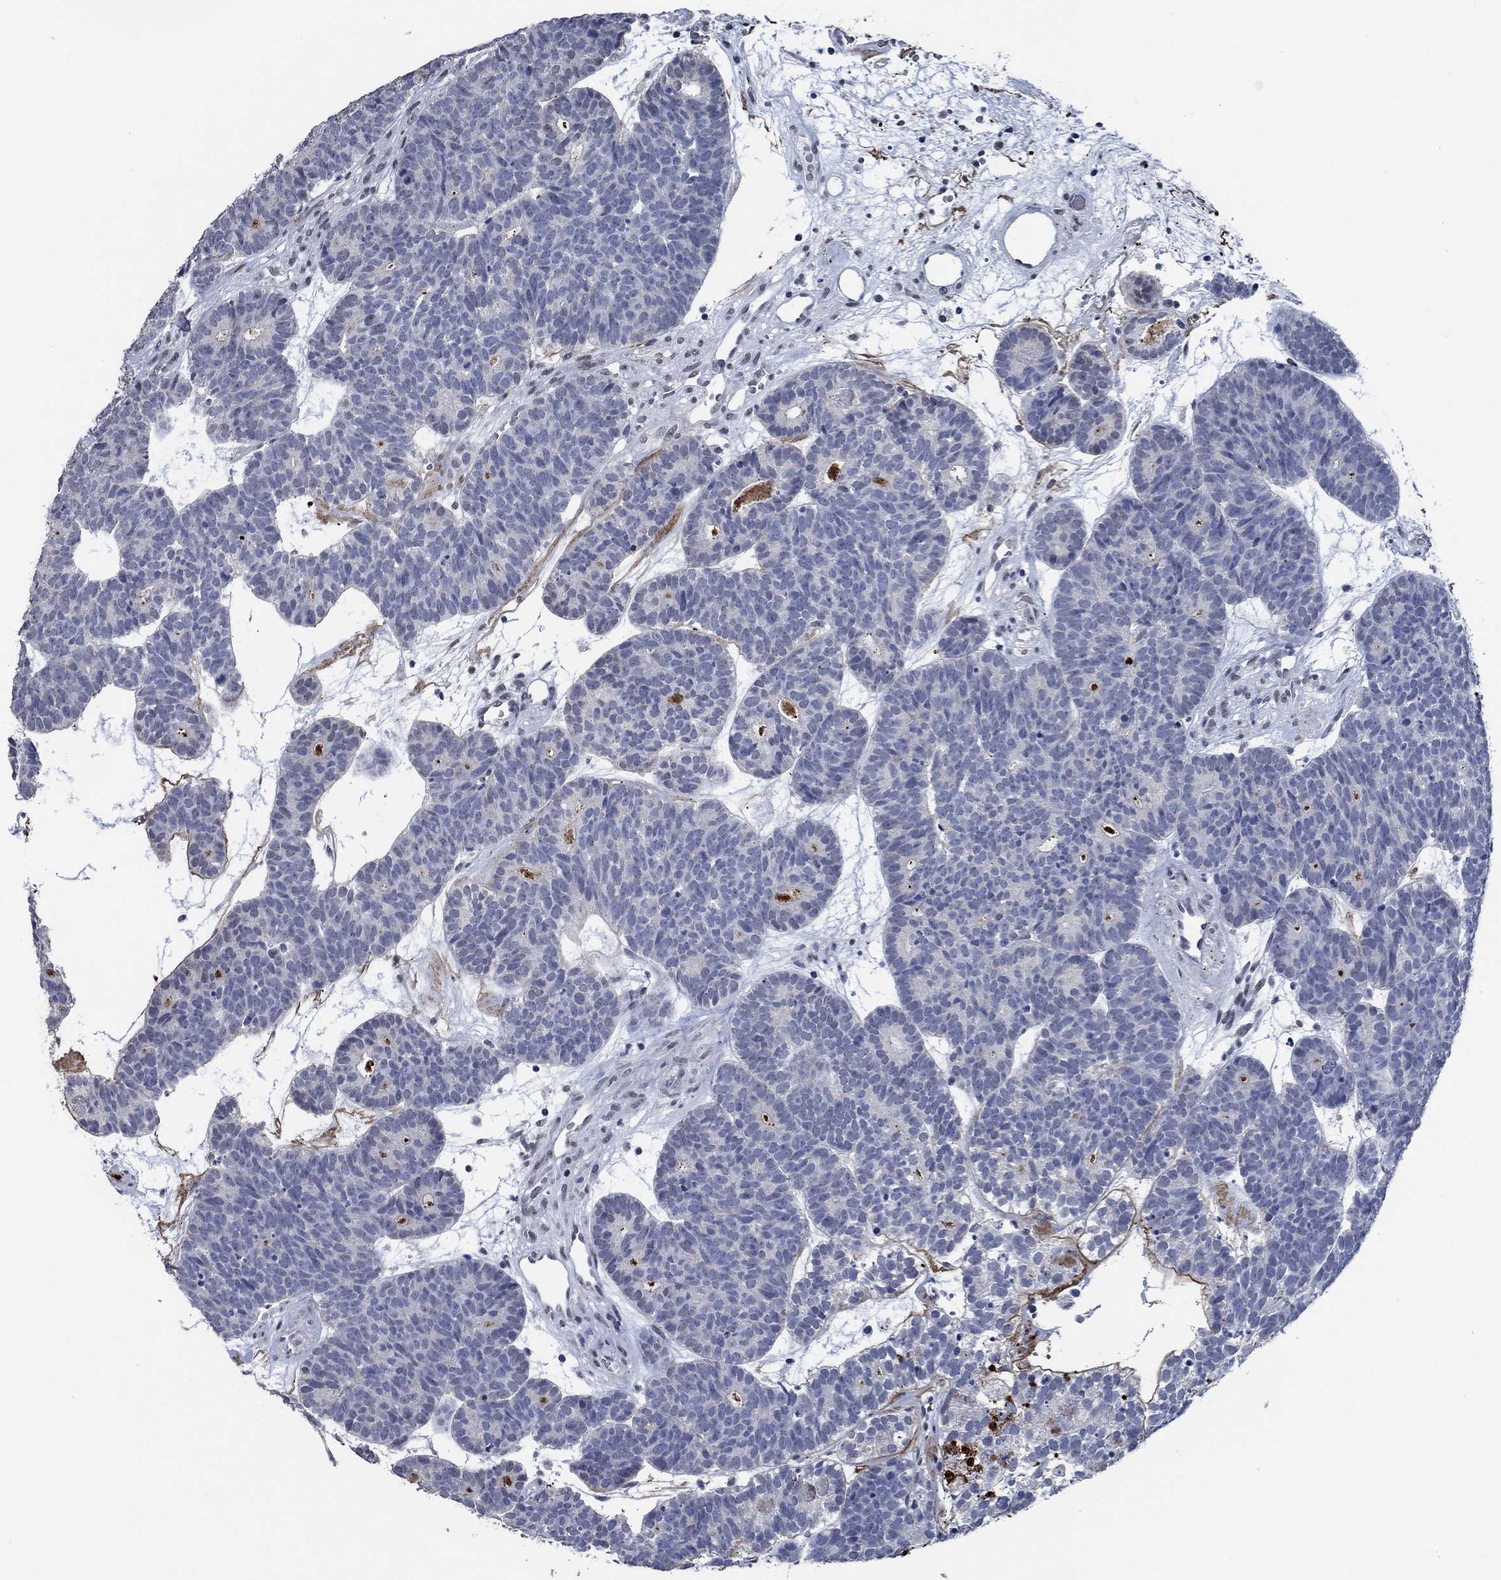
{"staining": {"intensity": "negative", "quantity": "none", "location": "none"}, "tissue": "head and neck cancer", "cell_type": "Tumor cells", "image_type": "cancer", "snomed": [{"axis": "morphology", "description": "Adenocarcinoma, NOS"}, {"axis": "topography", "description": "Head-Neck"}], "caption": "Human adenocarcinoma (head and neck) stained for a protein using immunohistochemistry (IHC) reveals no expression in tumor cells.", "gene": "OBSCN", "patient": {"sex": "female", "age": 81}}